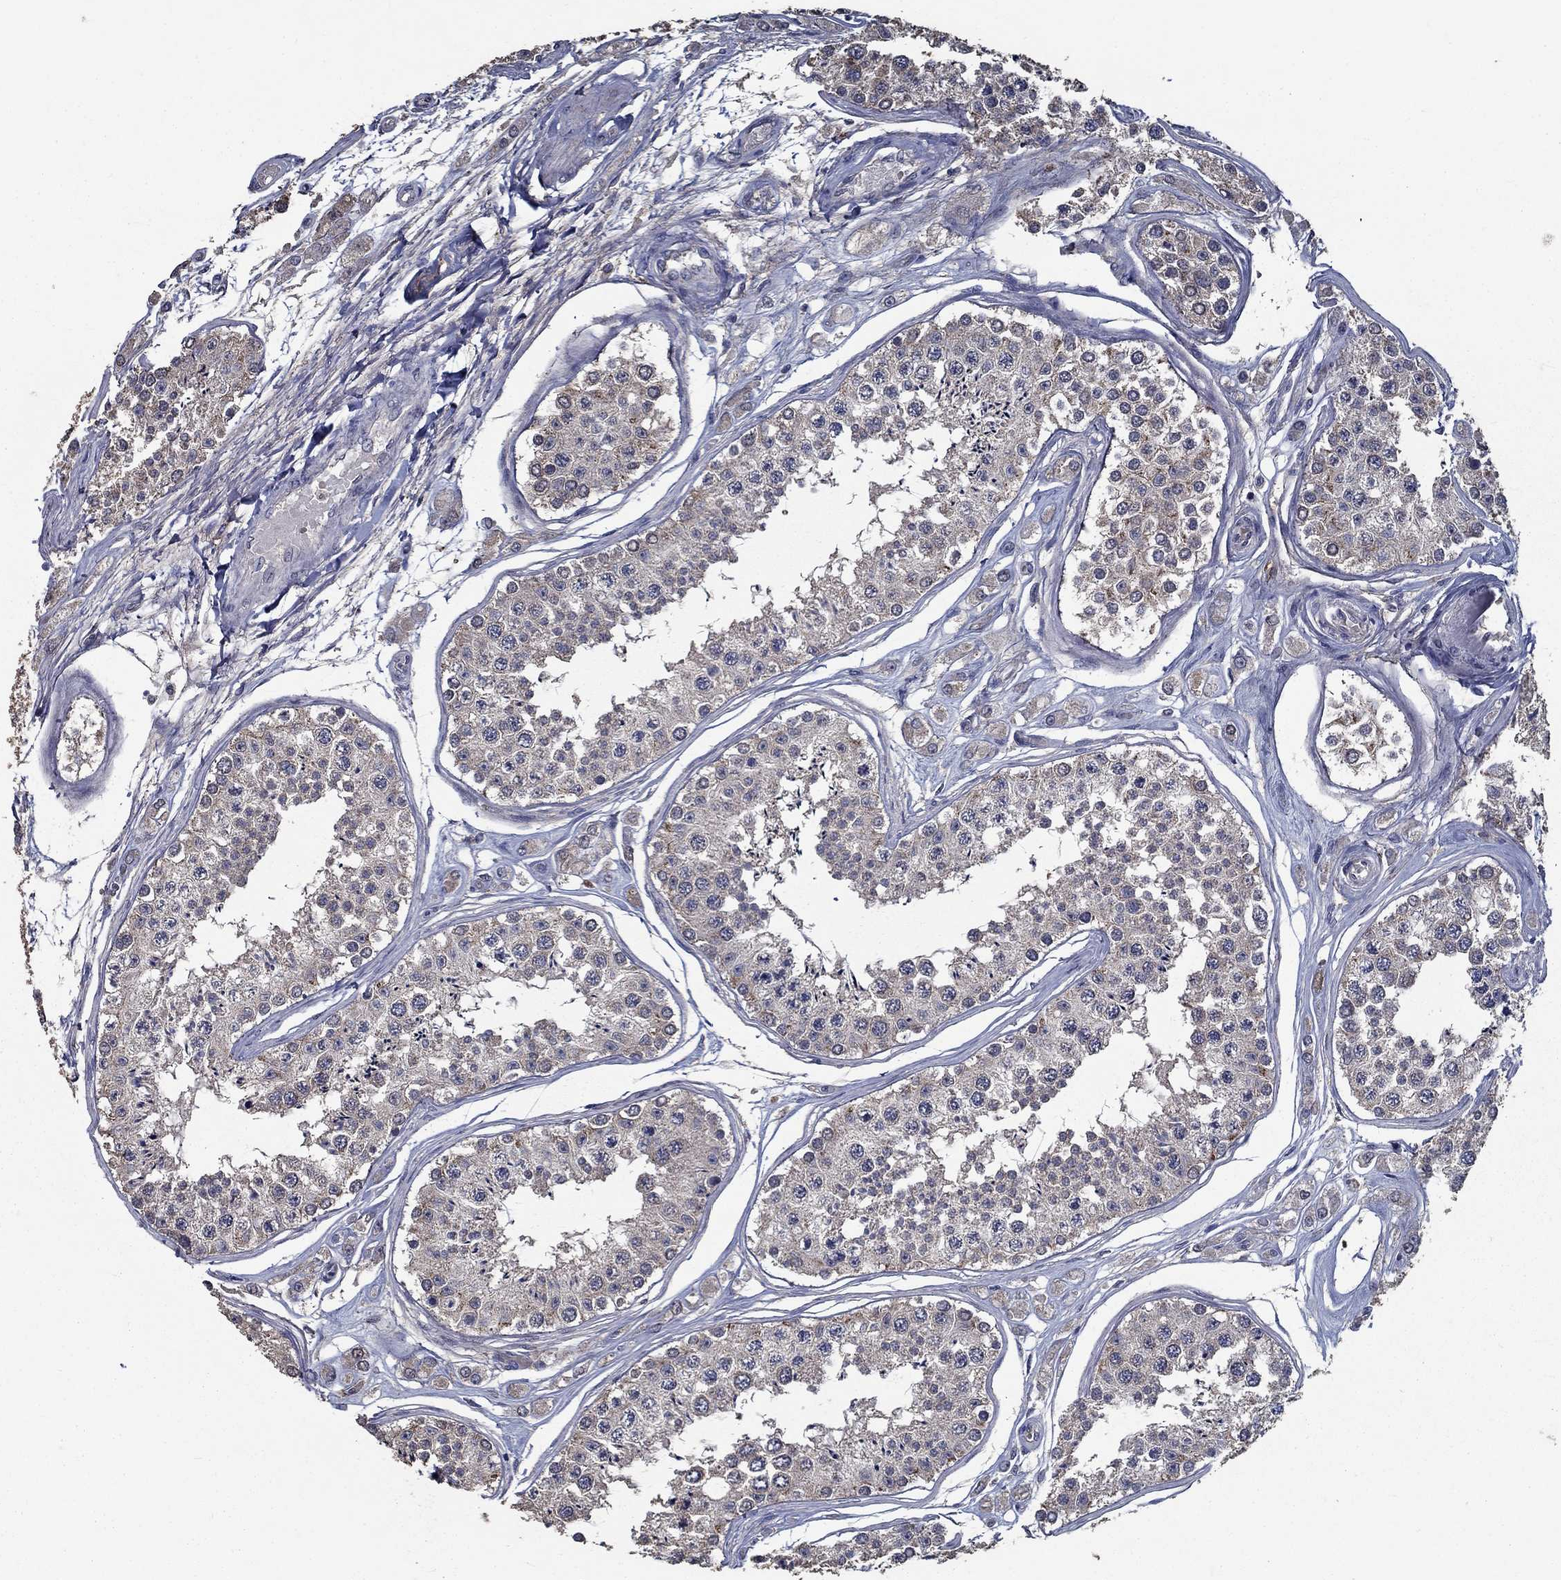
{"staining": {"intensity": "weak", "quantity": ">75%", "location": "cytoplasmic/membranous"}, "tissue": "testis", "cell_type": "Cells in seminiferous ducts", "image_type": "normal", "snomed": [{"axis": "morphology", "description": "Normal tissue, NOS"}, {"axis": "topography", "description": "Testis"}], "caption": "Immunohistochemical staining of unremarkable testis displays >75% levels of weak cytoplasmic/membranous protein staining in about >75% of cells in seminiferous ducts. Using DAB (brown) and hematoxylin (blue) stains, captured at high magnification using brightfield microscopy.", "gene": "SLC44A1", "patient": {"sex": "male", "age": 25}}